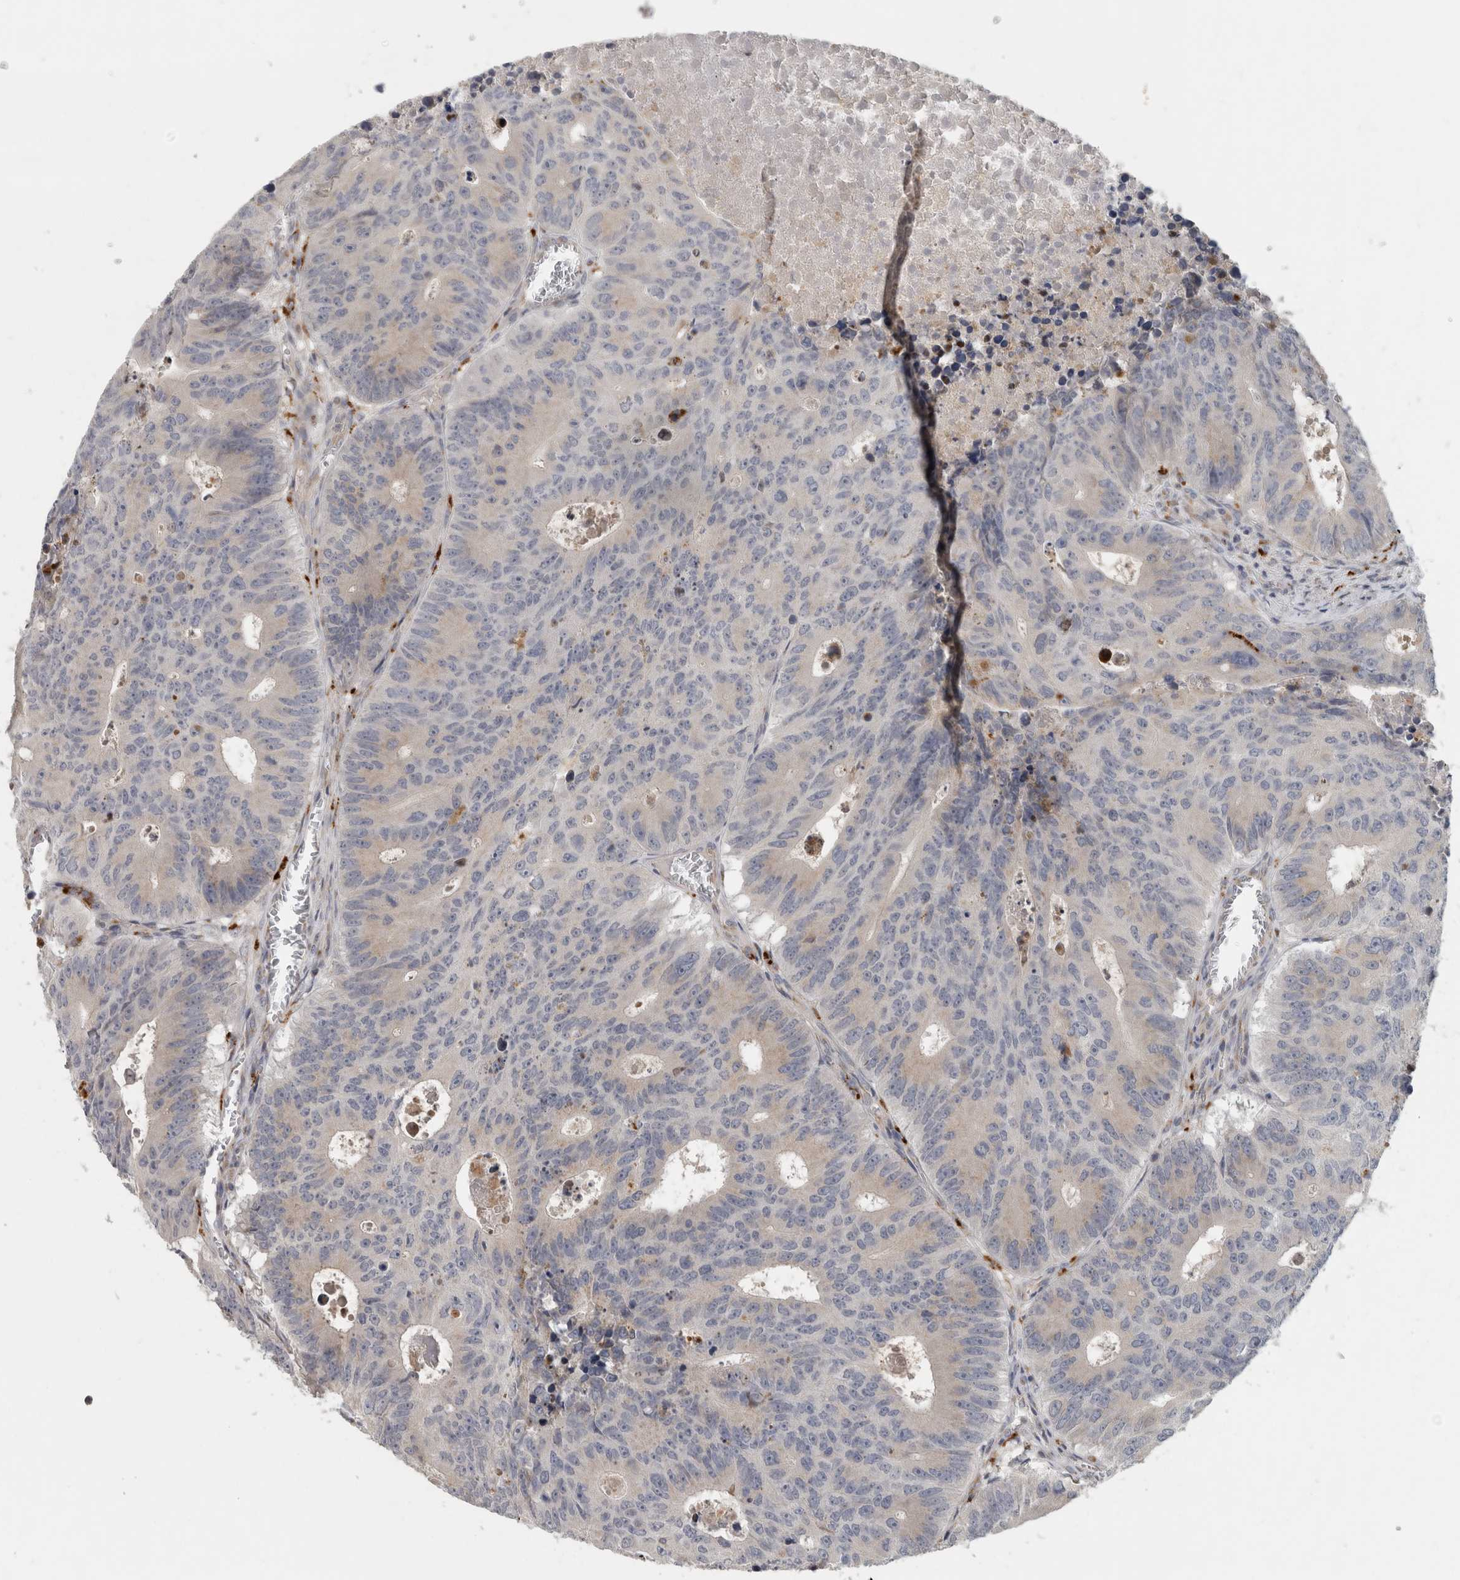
{"staining": {"intensity": "weak", "quantity": "<25%", "location": "cytoplasmic/membranous"}, "tissue": "colorectal cancer", "cell_type": "Tumor cells", "image_type": "cancer", "snomed": [{"axis": "morphology", "description": "Adenocarcinoma, NOS"}, {"axis": "topography", "description": "Colon"}], "caption": "A high-resolution micrograph shows immunohistochemistry (IHC) staining of colorectal cancer (adenocarcinoma), which shows no significant staining in tumor cells. Nuclei are stained in blue.", "gene": "MGAT1", "patient": {"sex": "male", "age": 87}}